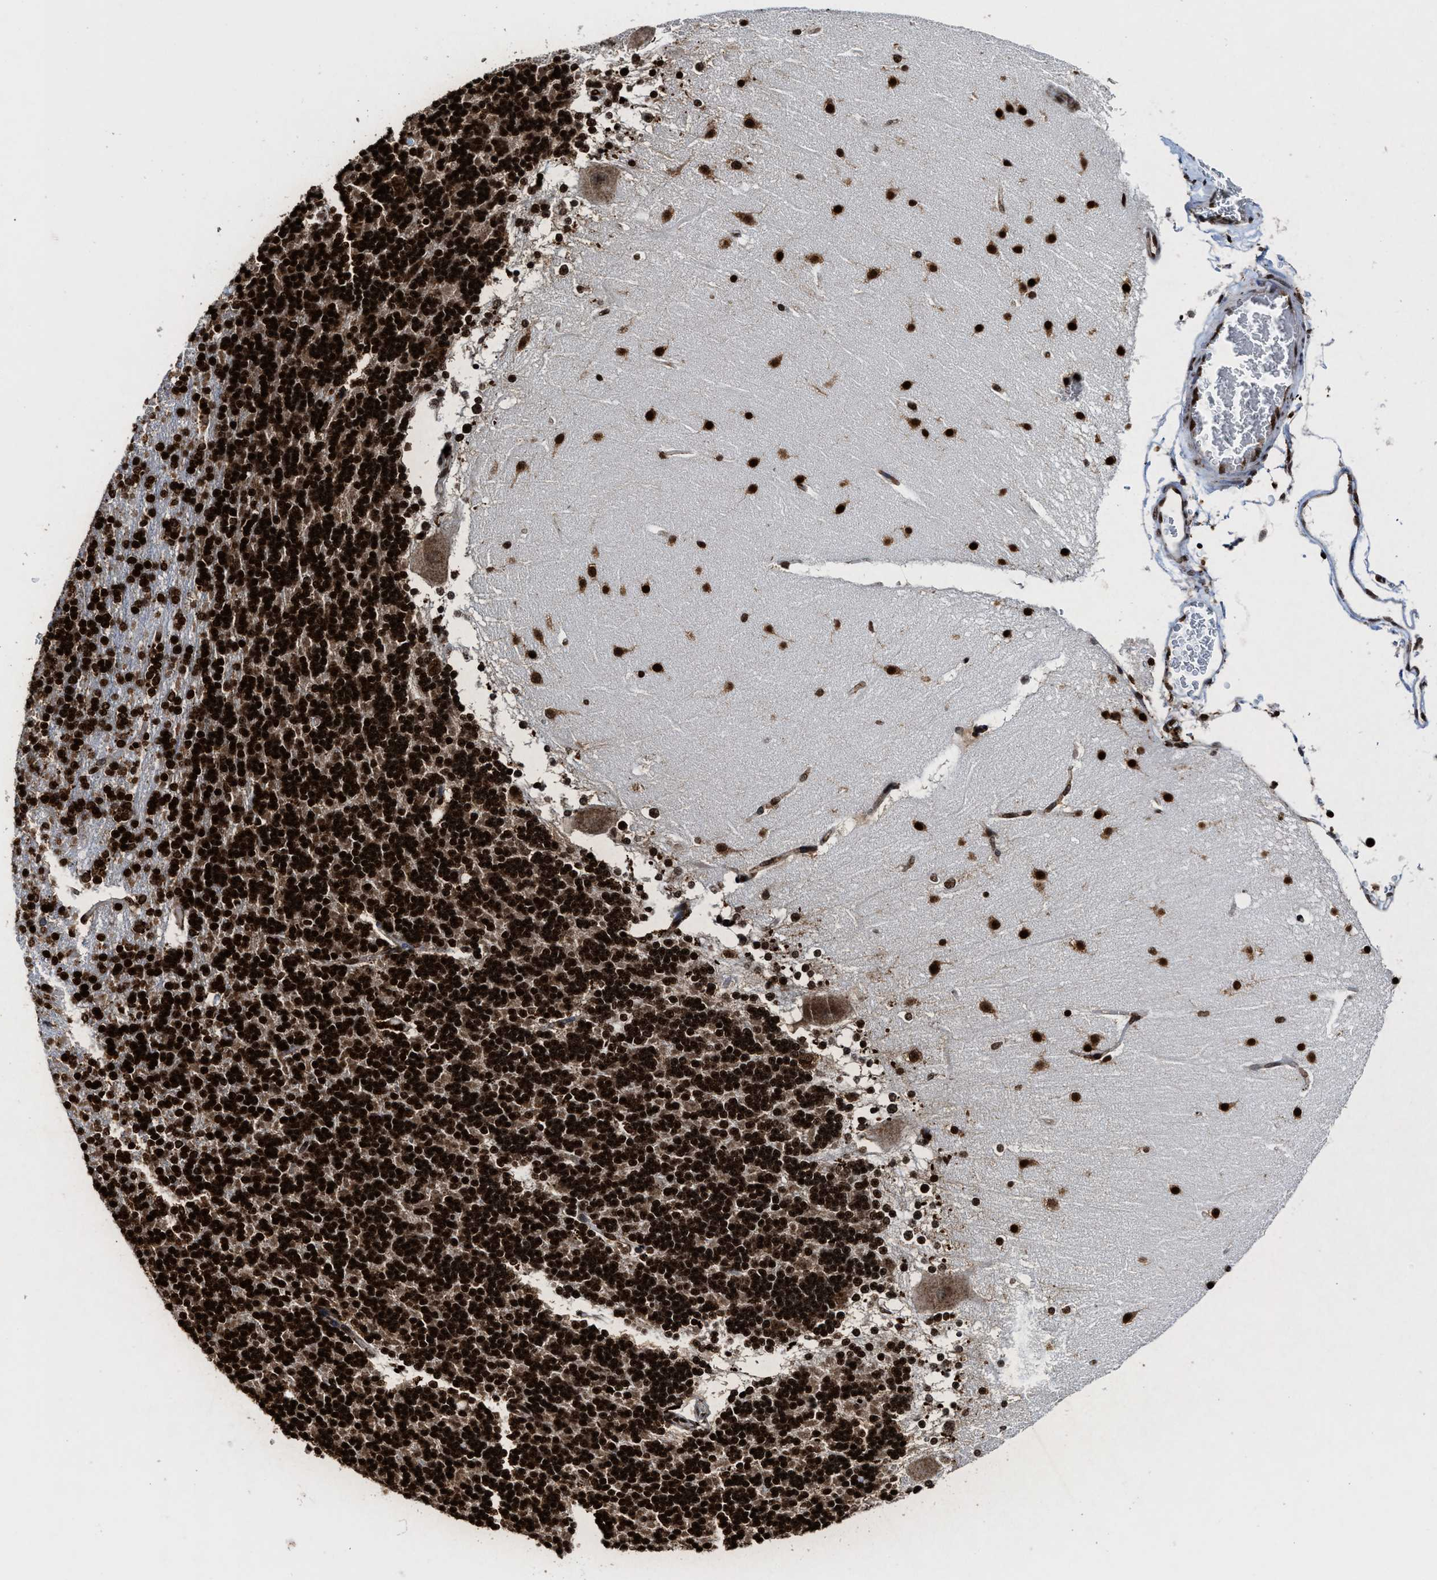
{"staining": {"intensity": "strong", "quantity": ">75%", "location": "nuclear"}, "tissue": "cerebellum", "cell_type": "Cells in granular layer", "image_type": "normal", "snomed": [{"axis": "morphology", "description": "Normal tissue, NOS"}, {"axis": "topography", "description": "Cerebellum"}], "caption": "Immunohistochemistry (IHC) staining of unremarkable cerebellum, which reveals high levels of strong nuclear staining in approximately >75% of cells in granular layer indicating strong nuclear protein positivity. The staining was performed using DAB (3,3'-diaminobenzidine) (brown) for protein detection and nuclei were counterstained in hematoxylin (blue).", "gene": "ALYREF", "patient": {"sex": "female", "age": 19}}